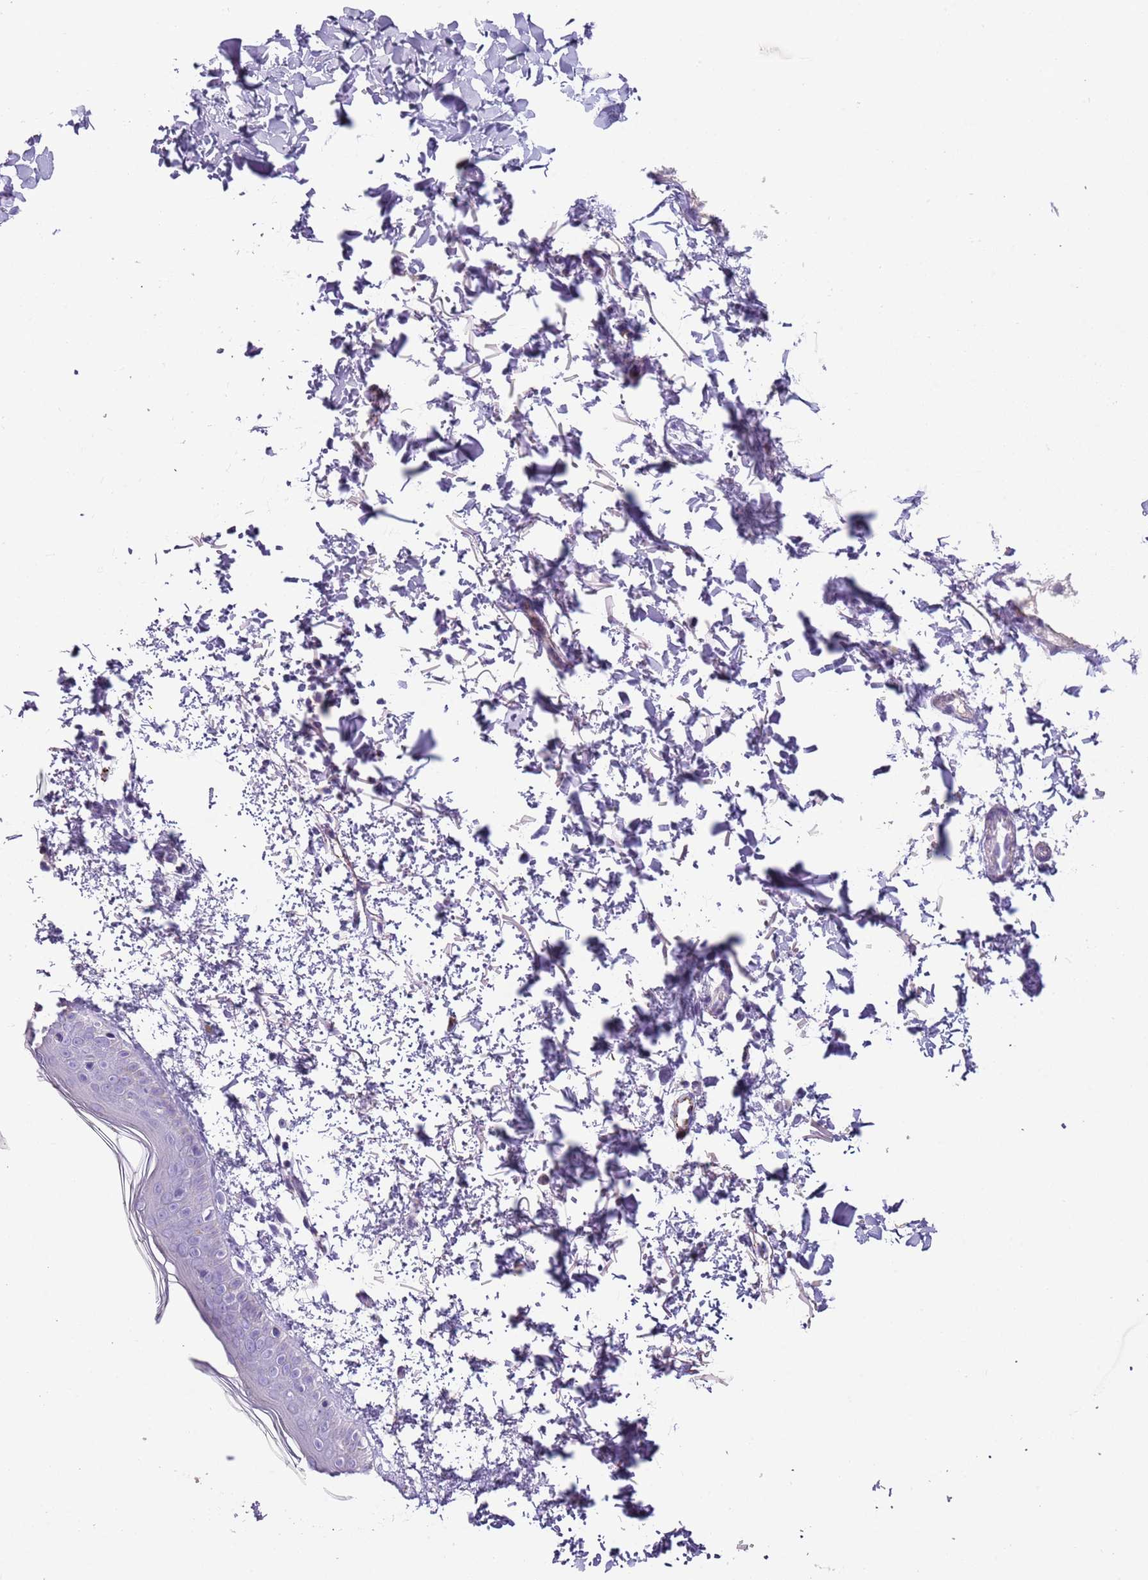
{"staining": {"intensity": "negative", "quantity": "none", "location": "none"}, "tissue": "skin", "cell_type": "Fibroblasts", "image_type": "normal", "snomed": [{"axis": "morphology", "description": "Normal tissue, NOS"}, {"axis": "topography", "description": "Skin"}], "caption": "Immunohistochemistry image of benign skin: skin stained with DAB (3,3'-diaminobenzidine) demonstrates no significant protein staining in fibroblasts.", "gene": "LRRN3", "patient": {"sex": "male", "age": 66}}